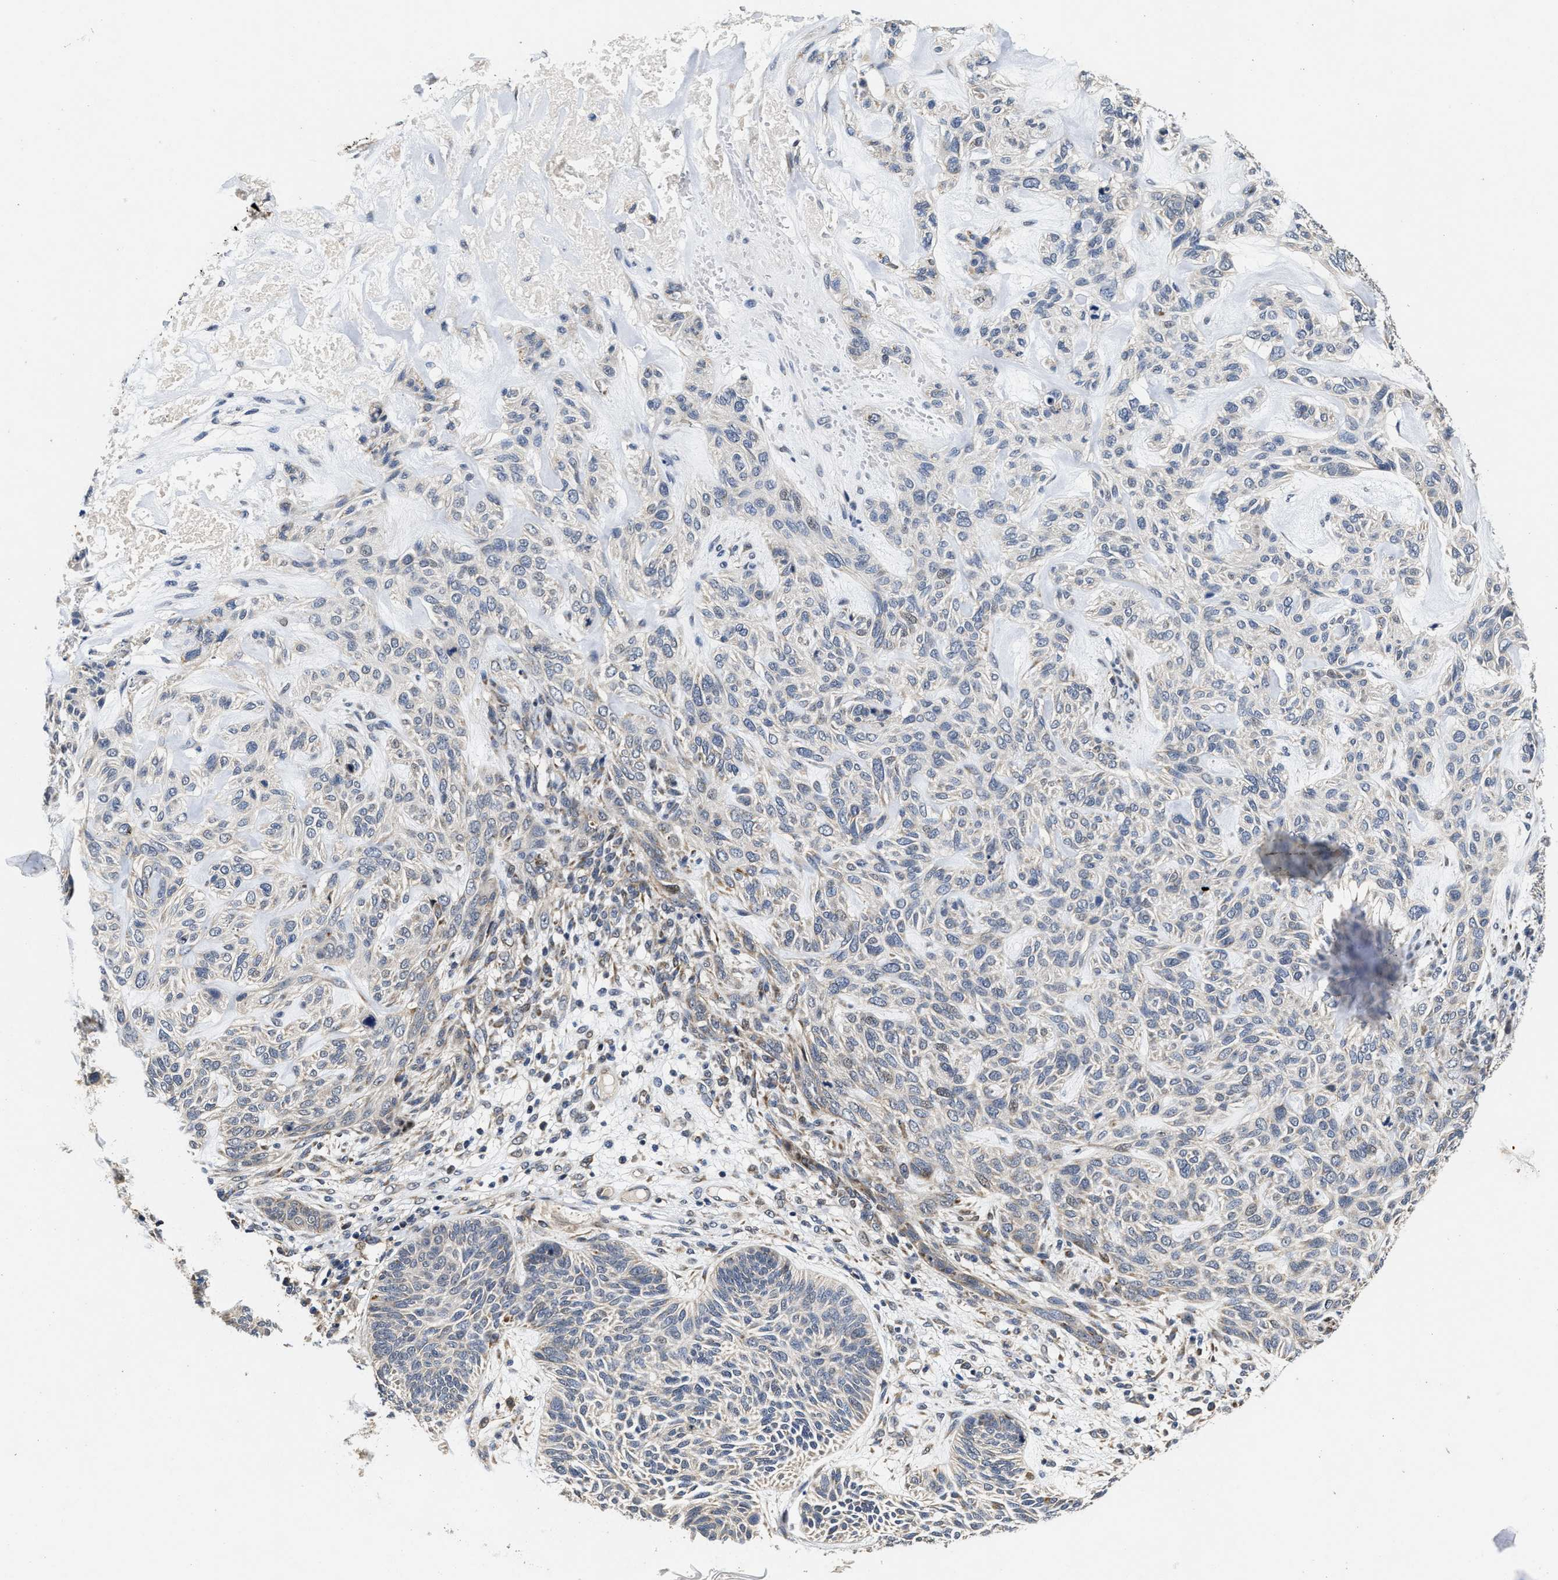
{"staining": {"intensity": "weak", "quantity": "<25%", "location": "cytoplasmic/membranous"}, "tissue": "skin cancer", "cell_type": "Tumor cells", "image_type": "cancer", "snomed": [{"axis": "morphology", "description": "Basal cell carcinoma"}, {"axis": "topography", "description": "Skin"}], "caption": "IHC of skin basal cell carcinoma demonstrates no positivity in tumor cells.", "gene": "SCYL2", "patient": {"sex": "male", "age": 55}}